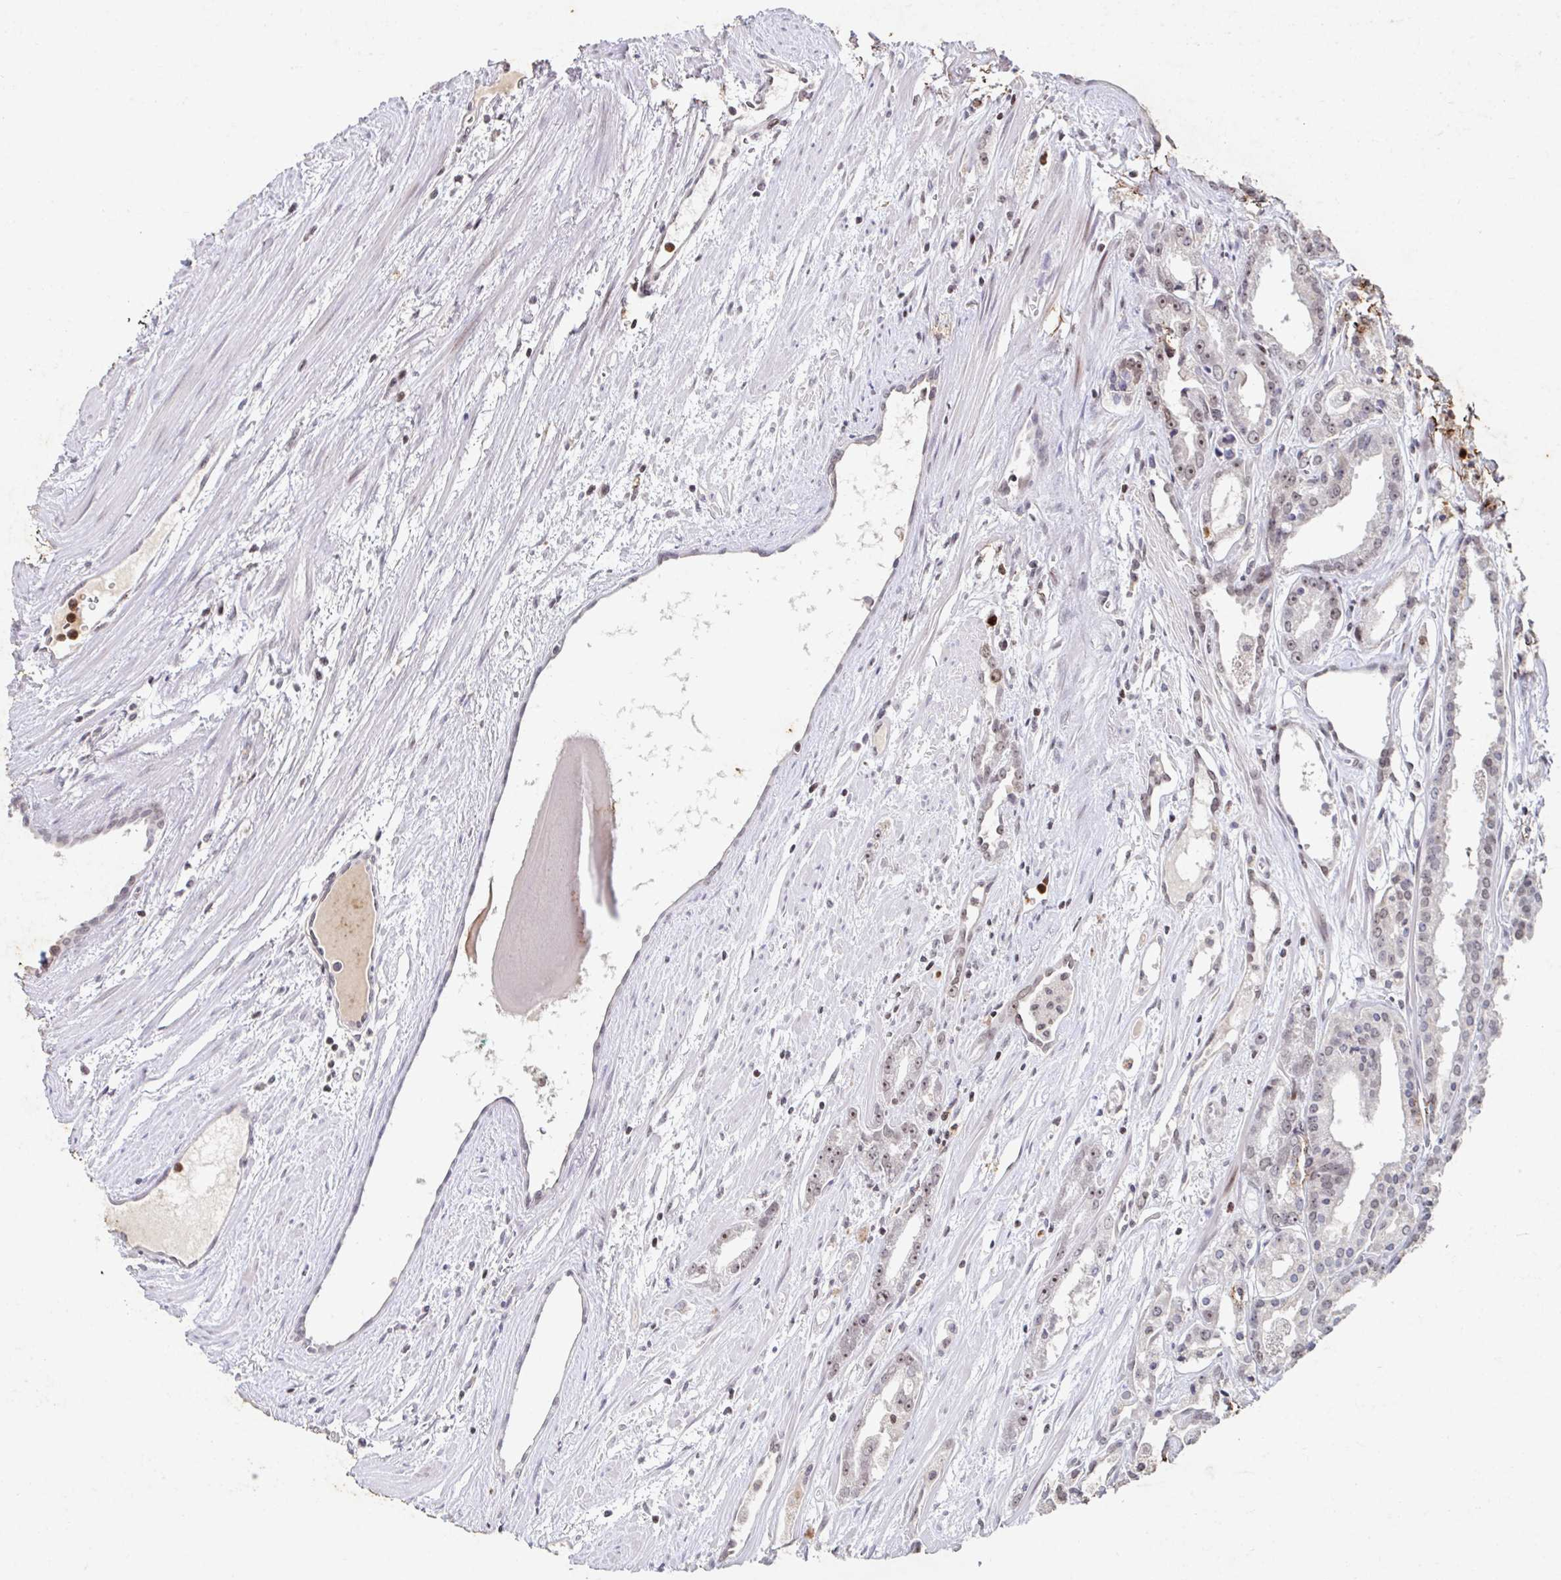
{"staining": {"intensity": "weak", "quantity": ">75%", "location": "nuclear"}, "tissue": "prostate cancer", "cell_type": "Tumor cells", "image_type": "cancer", "snomed": [{"axis": "morphology", "description": "Adenocarcinoma, High grade"}, {"axis": "topography", "description": "Prostate"}], "caption": "This micrograph reveals immunohistochemistry (IHC) staining of high-grade adenocarcinoma (prostate), with low weak nuclear positivity in approximately >75% of tumor cells.", "gene": "C19orf53", "patient": {"sex": "male", "age": 68}}